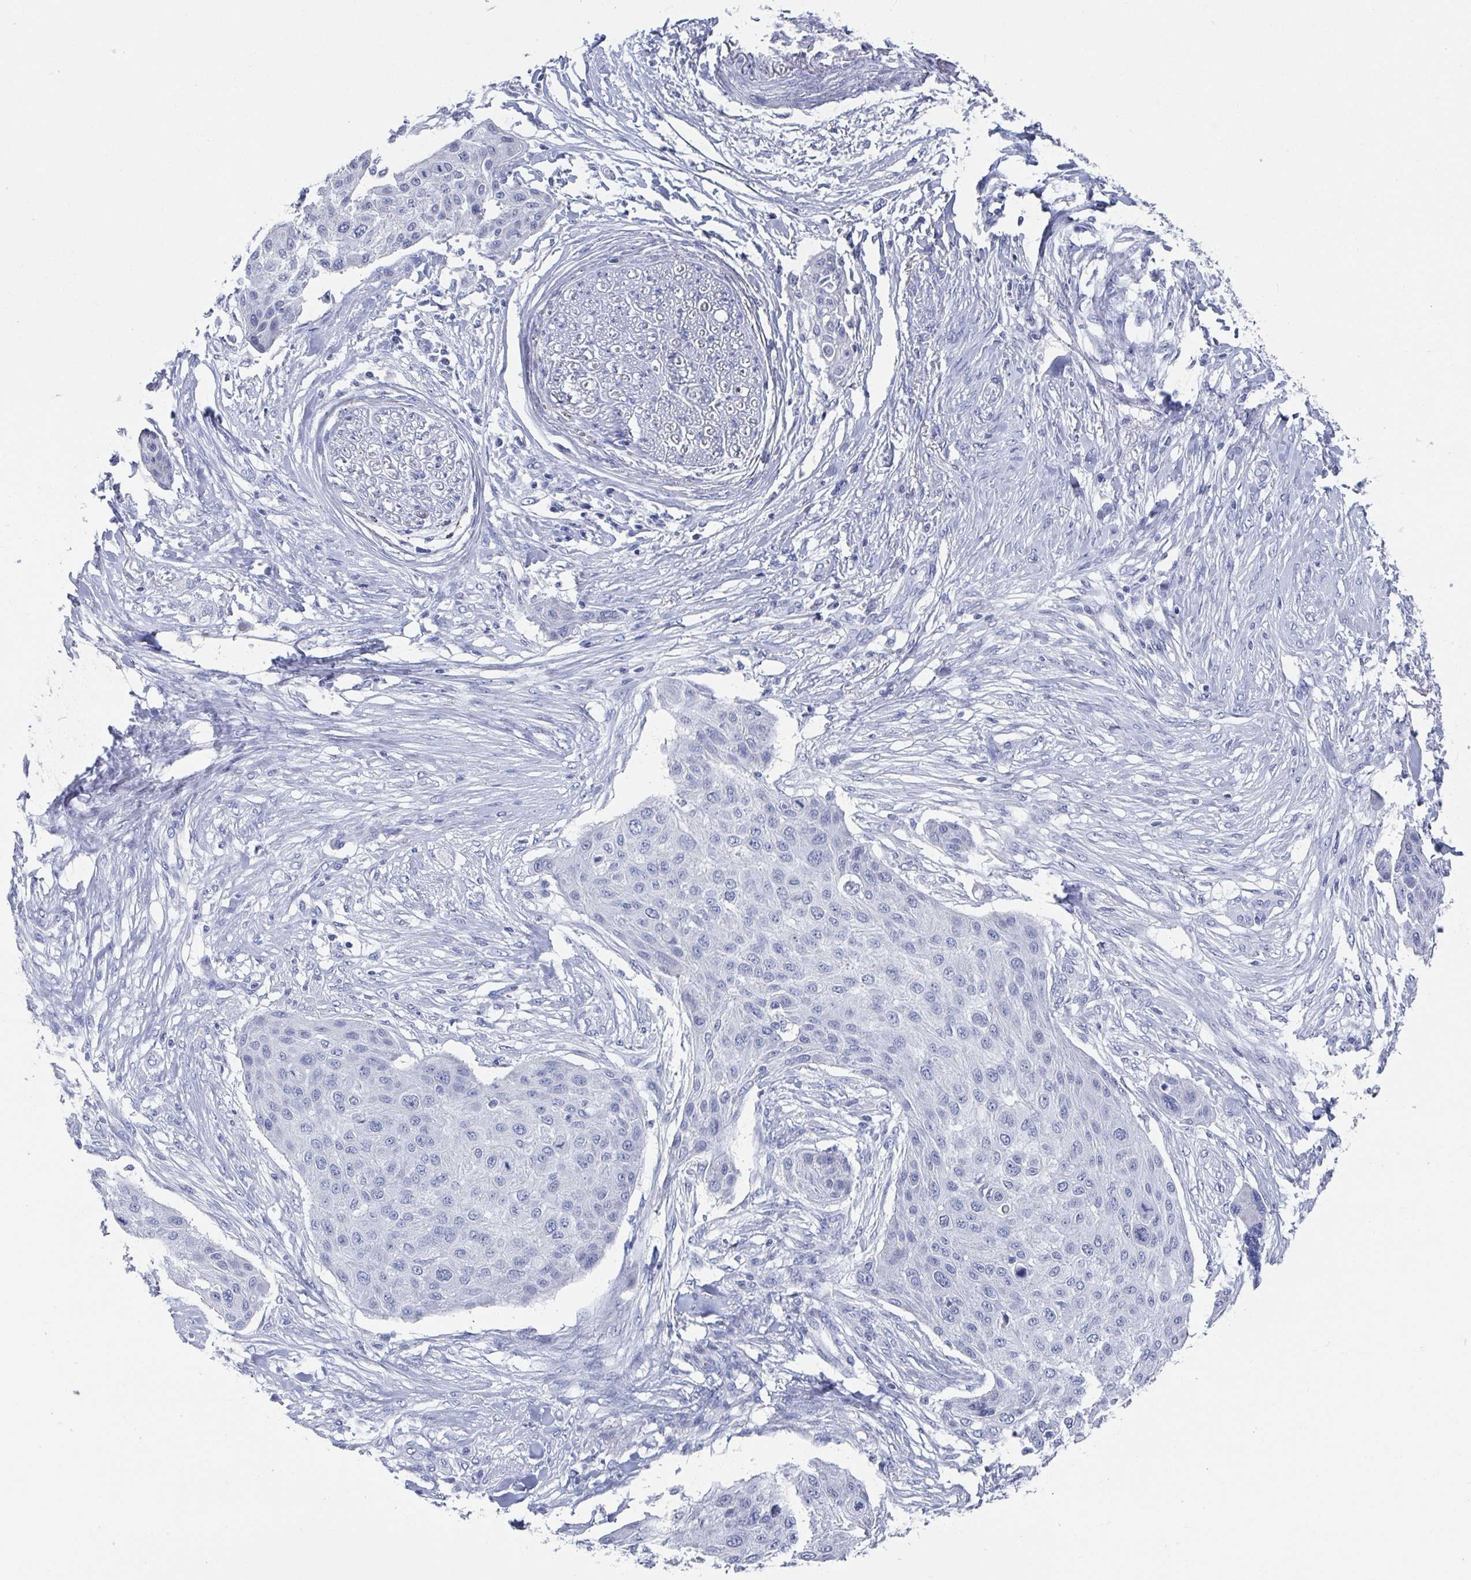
{"staining": {"intensity": "negative", "quantity": "none", "location": "none"}, "tissue": "skin cancer", "cell_type": "Tumor cells", "image_type": "cancer", "snomed": [{"axis": "morphology", "description": "Squamous cell carcinoma, NOS"}, {"axis": "topography", "description": "Skin"}], "caption": "Immunohistochemical staining of human skin cancer displays no significant expression in tumor cells. (IHC, brightfield microscopy, high magnification).", "gene": "CAMKV", "patient": {"sex": "female", "age": 87}}